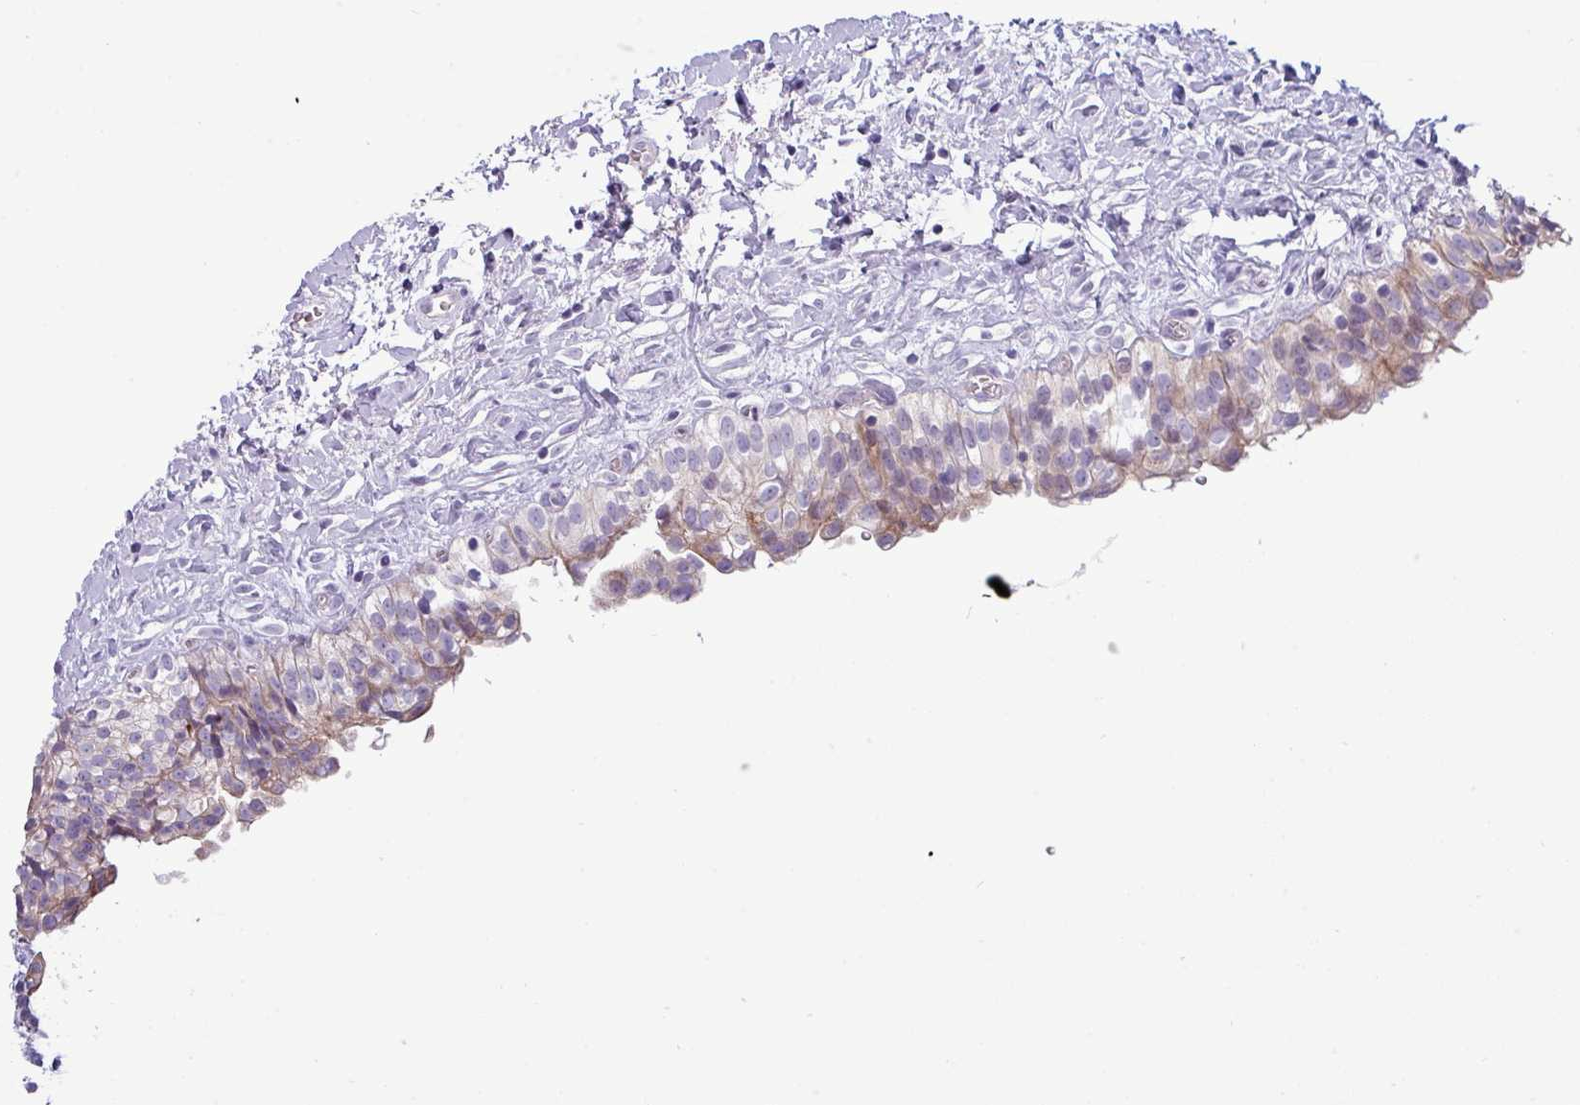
{"staining": {"intensity": "moderate", "quantity": "<25%", "location": "cytoplasmic/membranous"}, "tissue": "urinary bladder", "cell_type": "Urothelial cells", "image_type": "normal", "snomed": [{"axis": "morphology", "description": "Normal tissue, NOS"}, {"axis": "topography", "description": "Urinary bladder"}], "caption": "Immunohistochemical staining of benign human urinary bladder exhibits low levels of moderate cytoplasmic/membranous positivity in about <25% of urothelial cells. Immunohistochemistry stains the protein of interest in brown and the nuclei are stained blue.", "gene": "ACAP3", "patient": {"sex": "male", "age": 51}}